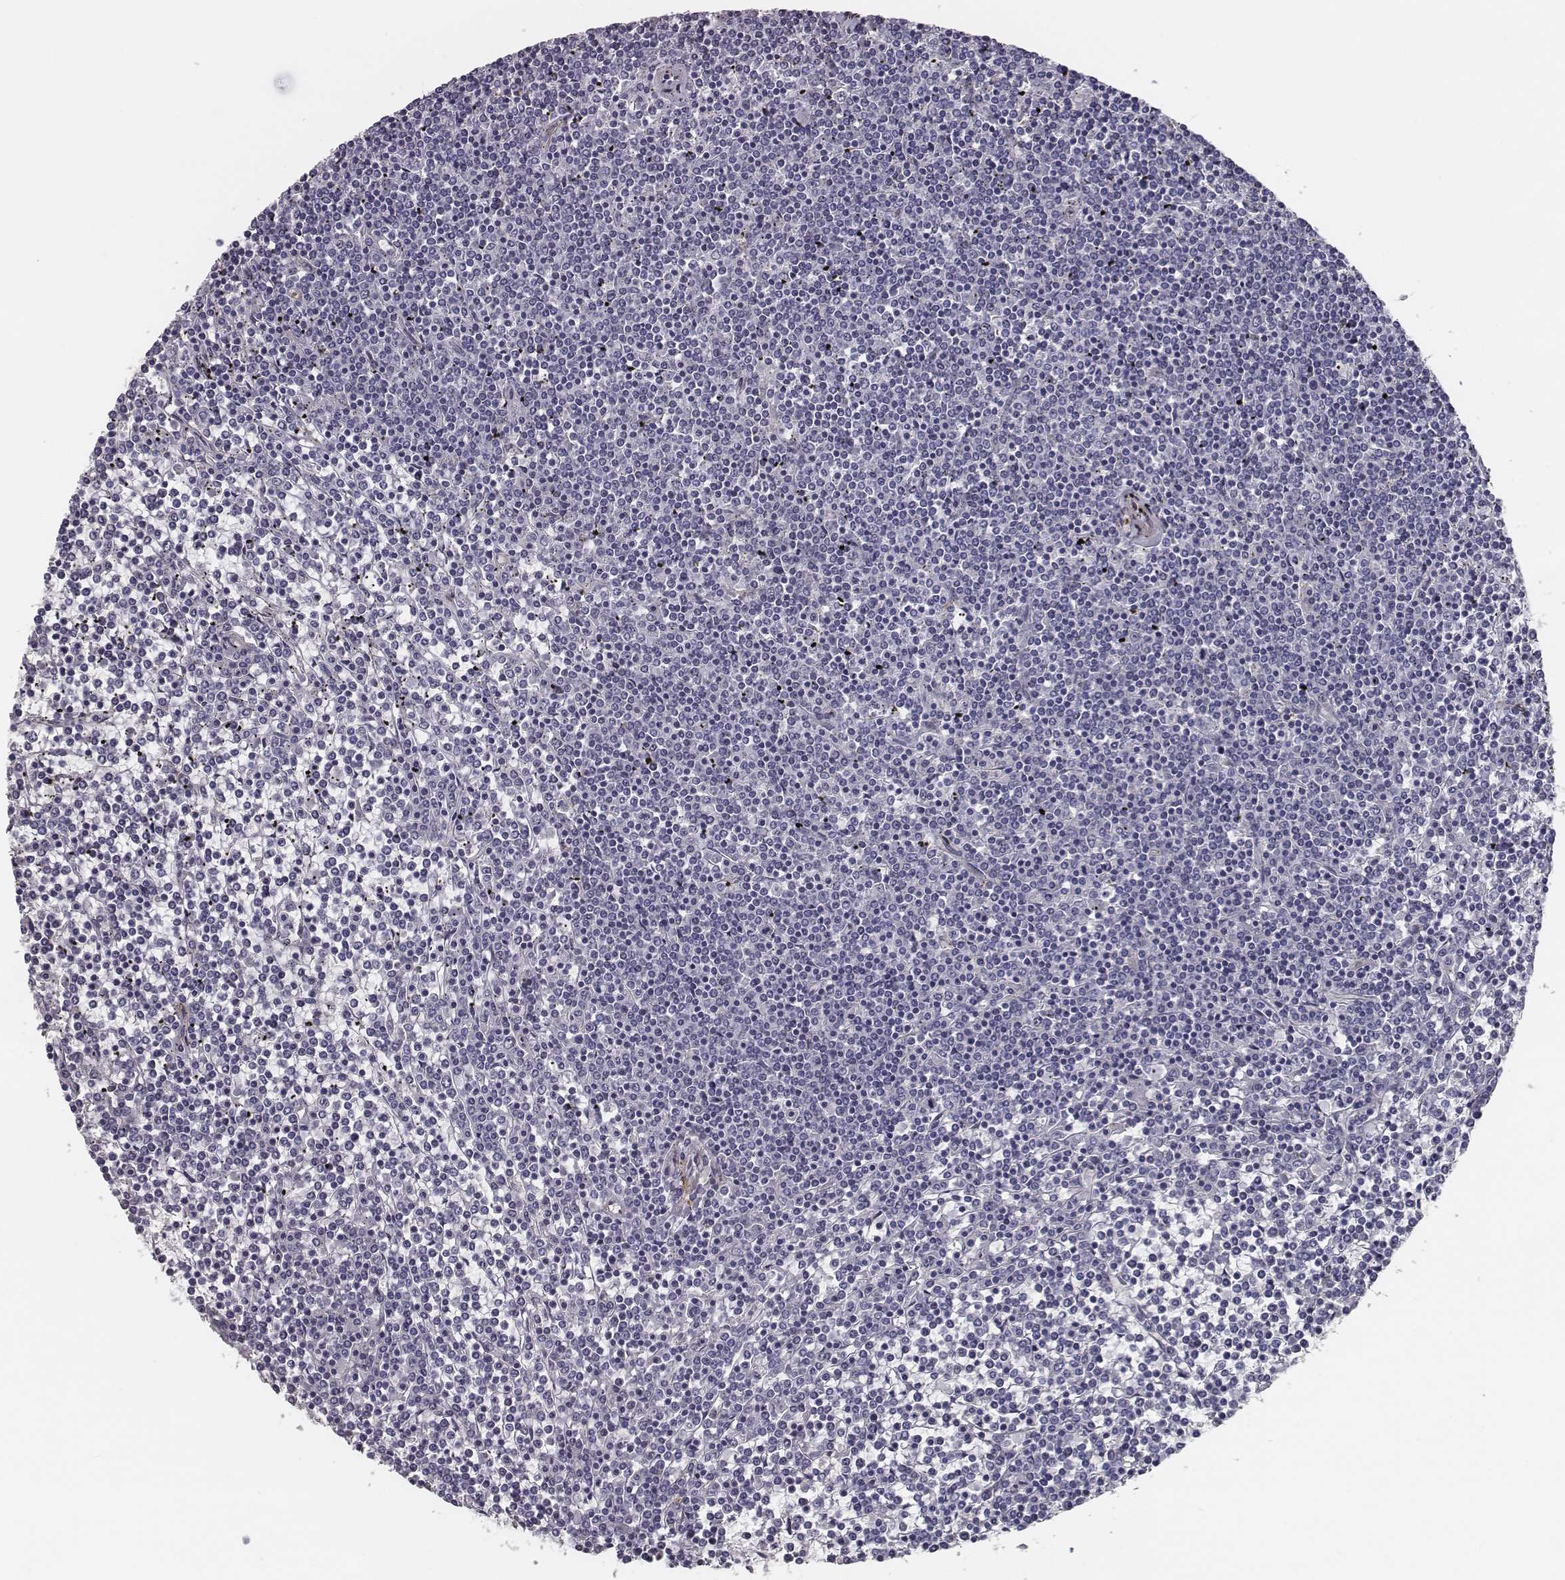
{"staining": {"intensity": "negative", "quantity": "none", "location": "none"}, "tissue": "lymphoma", "cell_type": "Tumor cells", "image_type": "cancer", "snomed": [{"axis": "morphology", "description": "Malignant lymphoma, non-Hodgkin's type, Low grade"}, {"axis": "topography", "description": "Spleen"}], "caption": "Lymphoma was stained to show a protein in brown. There is no significant staining in tumor cells.", "gene": "ISYNA1", "patient": {"sex": "female", "age": 19}}